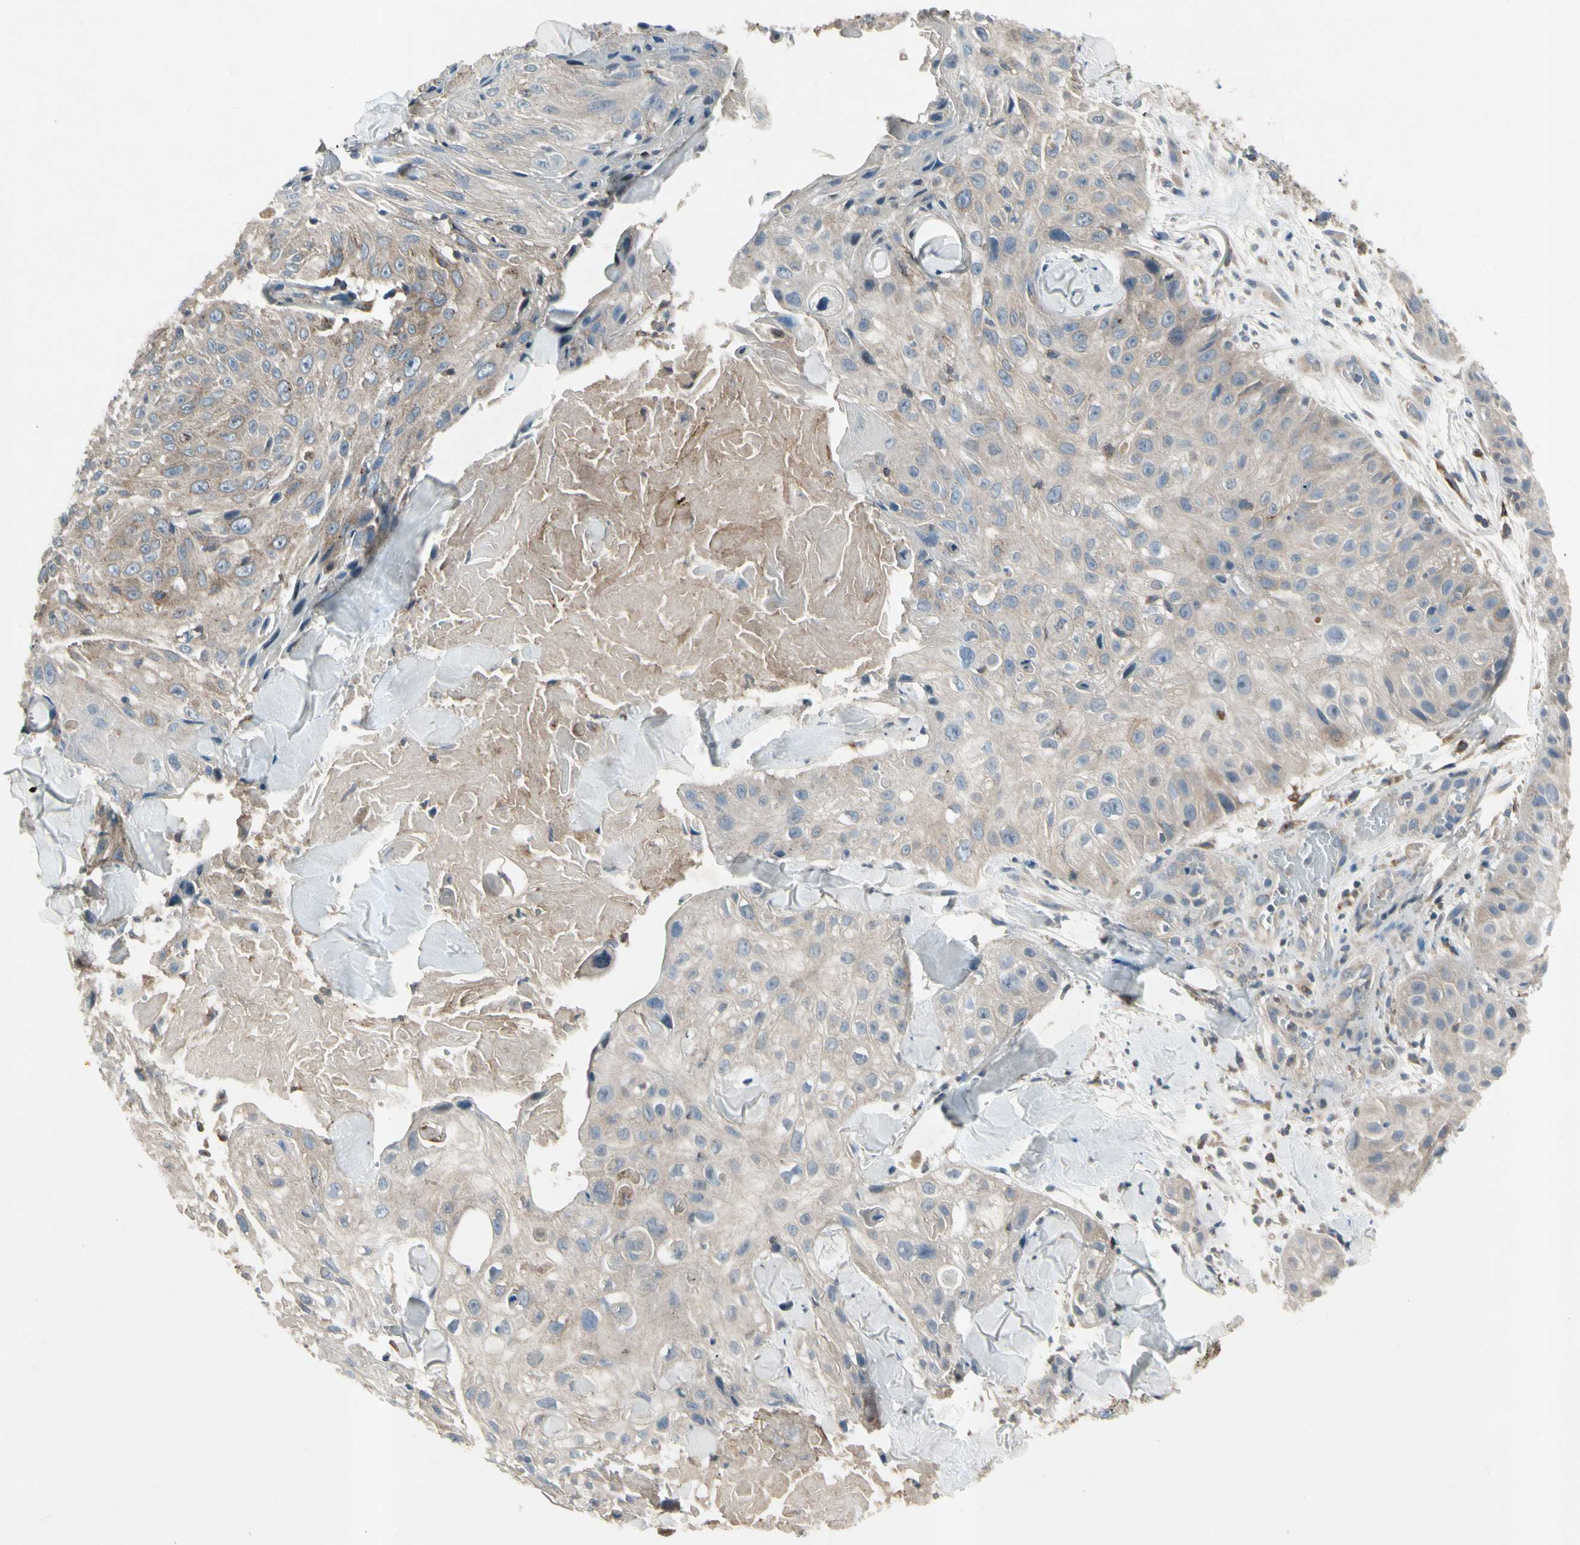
{"staining": {"intensity": "moderate", "quantity": "25%-75%", "location": "cytoplasmic/membranous"}, "tissue": "skin cancer", "cell_type": "Tumor cells", "image_type": "cancer", "snomed": [{"axis": "morphology", "description": "Squamous cell carcinoma, NOS"}, {"axis": "topography", "description": "Skin"}], "caption": "The immunohistochemical stain highlights moderate cytoplasmic/membranous expression in tumor cells of skin squamous cell carcinoma tissue.", "gene": "NMI", "patient": {"sex": "male", "age": 86}}